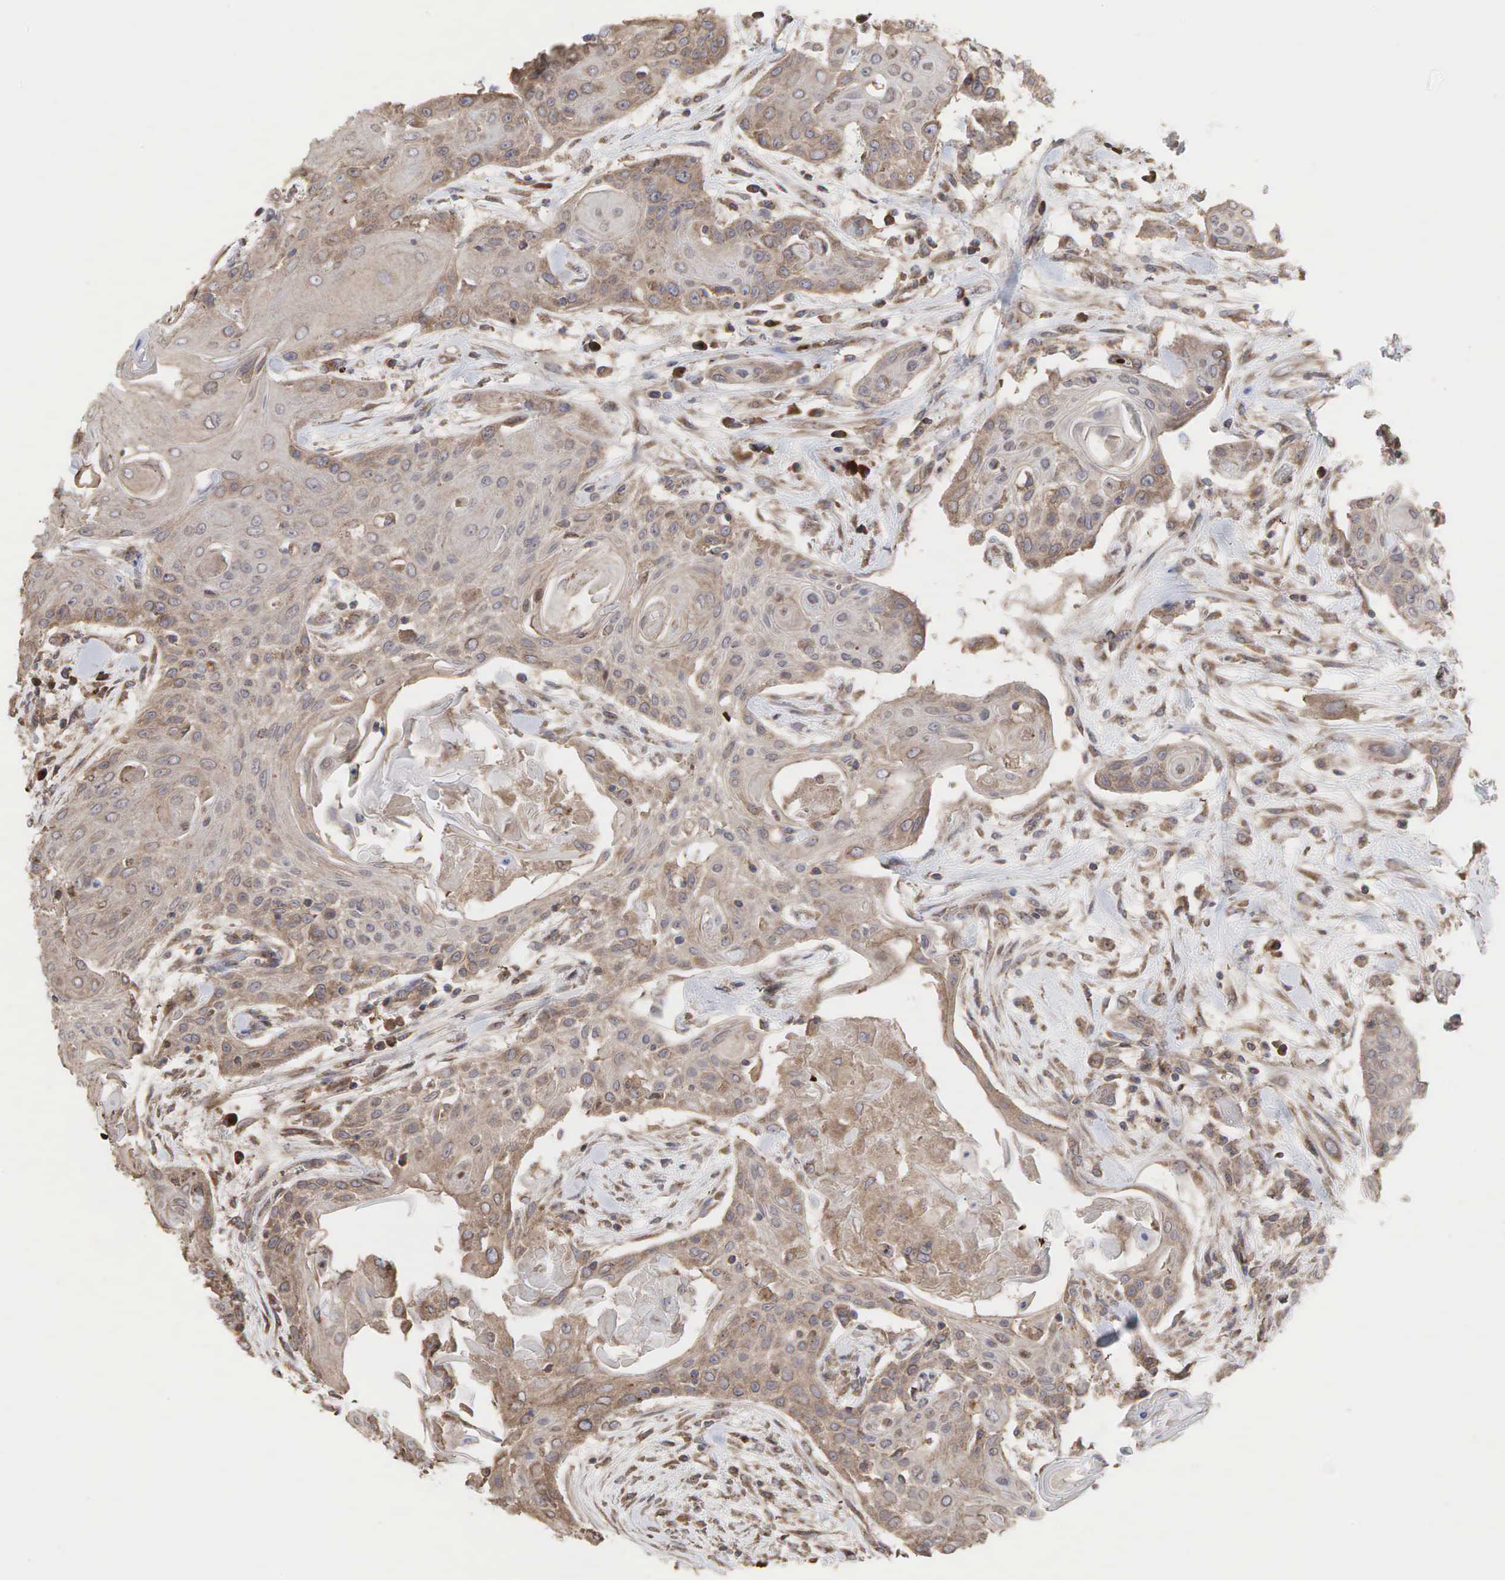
{"staining": {"intensity": "weak", "quantity": ">75%", "location": "cytoplasmic/membranous"}, "tissue": "head and neck cancer", "cell_type": "Tumor cells", "image_type": "cancer", "snomed": [{"axis": "morphology", "description": "Squamous cell carcinoma, NOS"}, {"axis": "morphology", "description": "Squamous cell carcinoma, metastatic, NOS"}, {"axis": "topography", "description": "Lymph node"}, {"axis": "topography", "description": "Salivary gland"}, {"axis": "topography", "description": "Head-Neck"}], "caption": "There is low levels of weak cytoplasmic/membranous positivity in tumor cells of metastatic squamous cell carcinoma (head and neck), as demonstrated by immunohistochemical staining (brown color).", "gene": "PABPC5", "patient": {"sex": "female", "age": 74}}